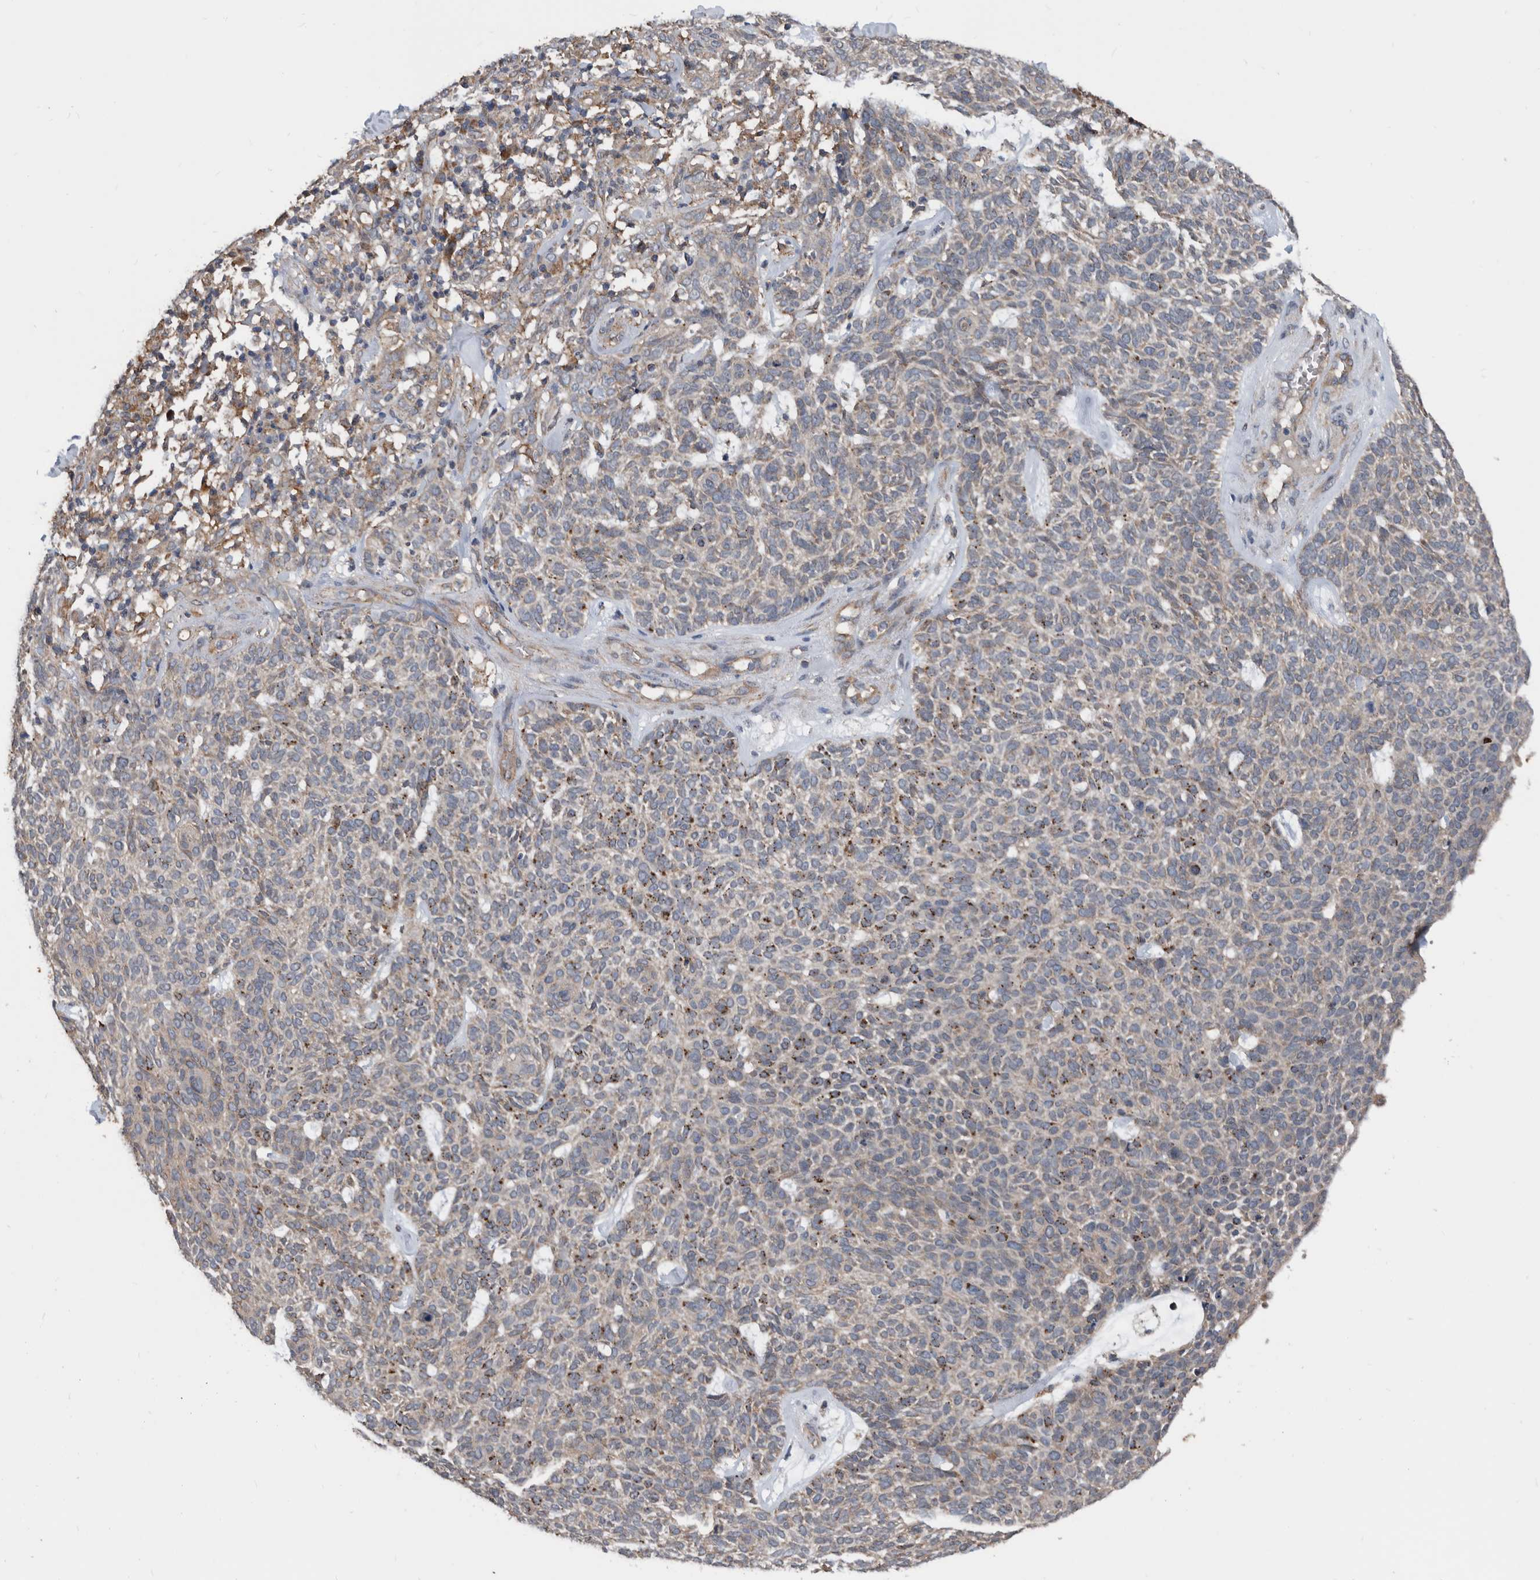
{"staining": {"intensity": "moderate", "quantity": "25%-75%", "location": "cytoplasmic/membranous"}, "tissue": "skin cancer", "cell_type": "Tumor cells", "image_type": "cancer", "snomed": [{"axis": "morphology", "description": "Squamous cell carcinoma, NOS"}, {"axis": "topography", "description": "Skin"}], "caption": "A micrograph of skin cancer (squamous cell carcinoma) stained for a protein displays moderate cytoplasmic/membranous brown staining in tumor cells. The staining was performed using DAB, with brown indicating positive protein expression. Nuclei are stained blue with hematoxylin.", "gene": "AFAP1", "patient": {"sex": "female", "age": 90}}